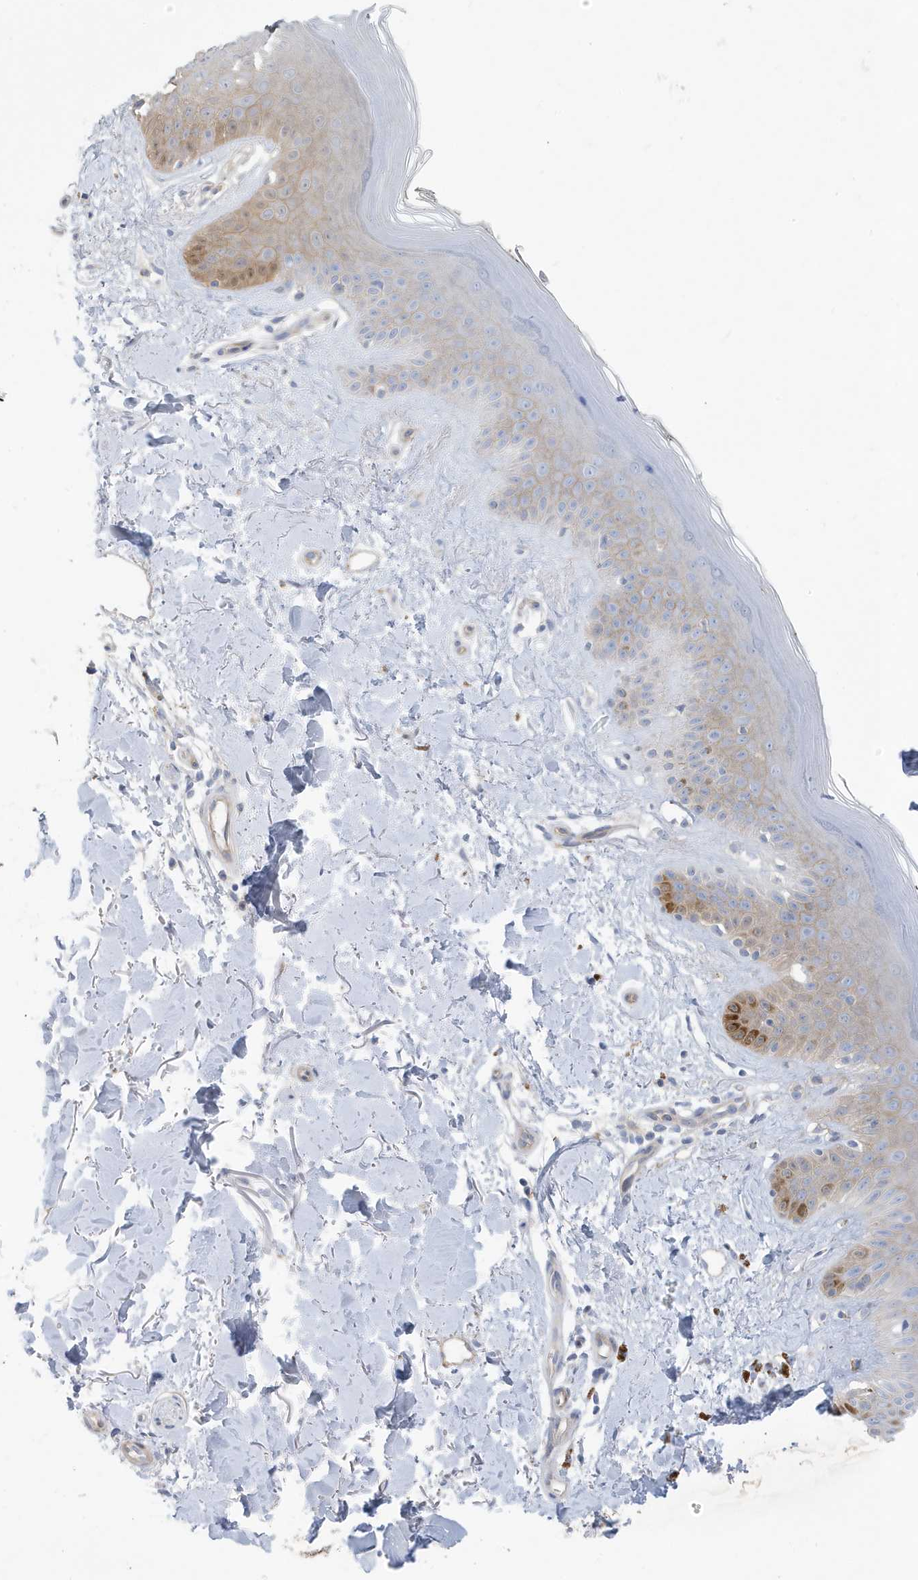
{"staining": {"intensity": "negative", "quantity": "none", "location": "none"}, "tissue": "skin", "cell_type": "Fibroblasts", "image_type": "normal", "snomed": [{"axis": "morphology", "description": "Normal tissue, NOS"}, {"axis": "topography", "description": "Skin"}], "caption": "DAB immunohistochemical staining of benign skin demonstrates no significant expression in fibroblasts.", "gene": "ATP13A5", "patient": {"sex": "female", "age": 64}}